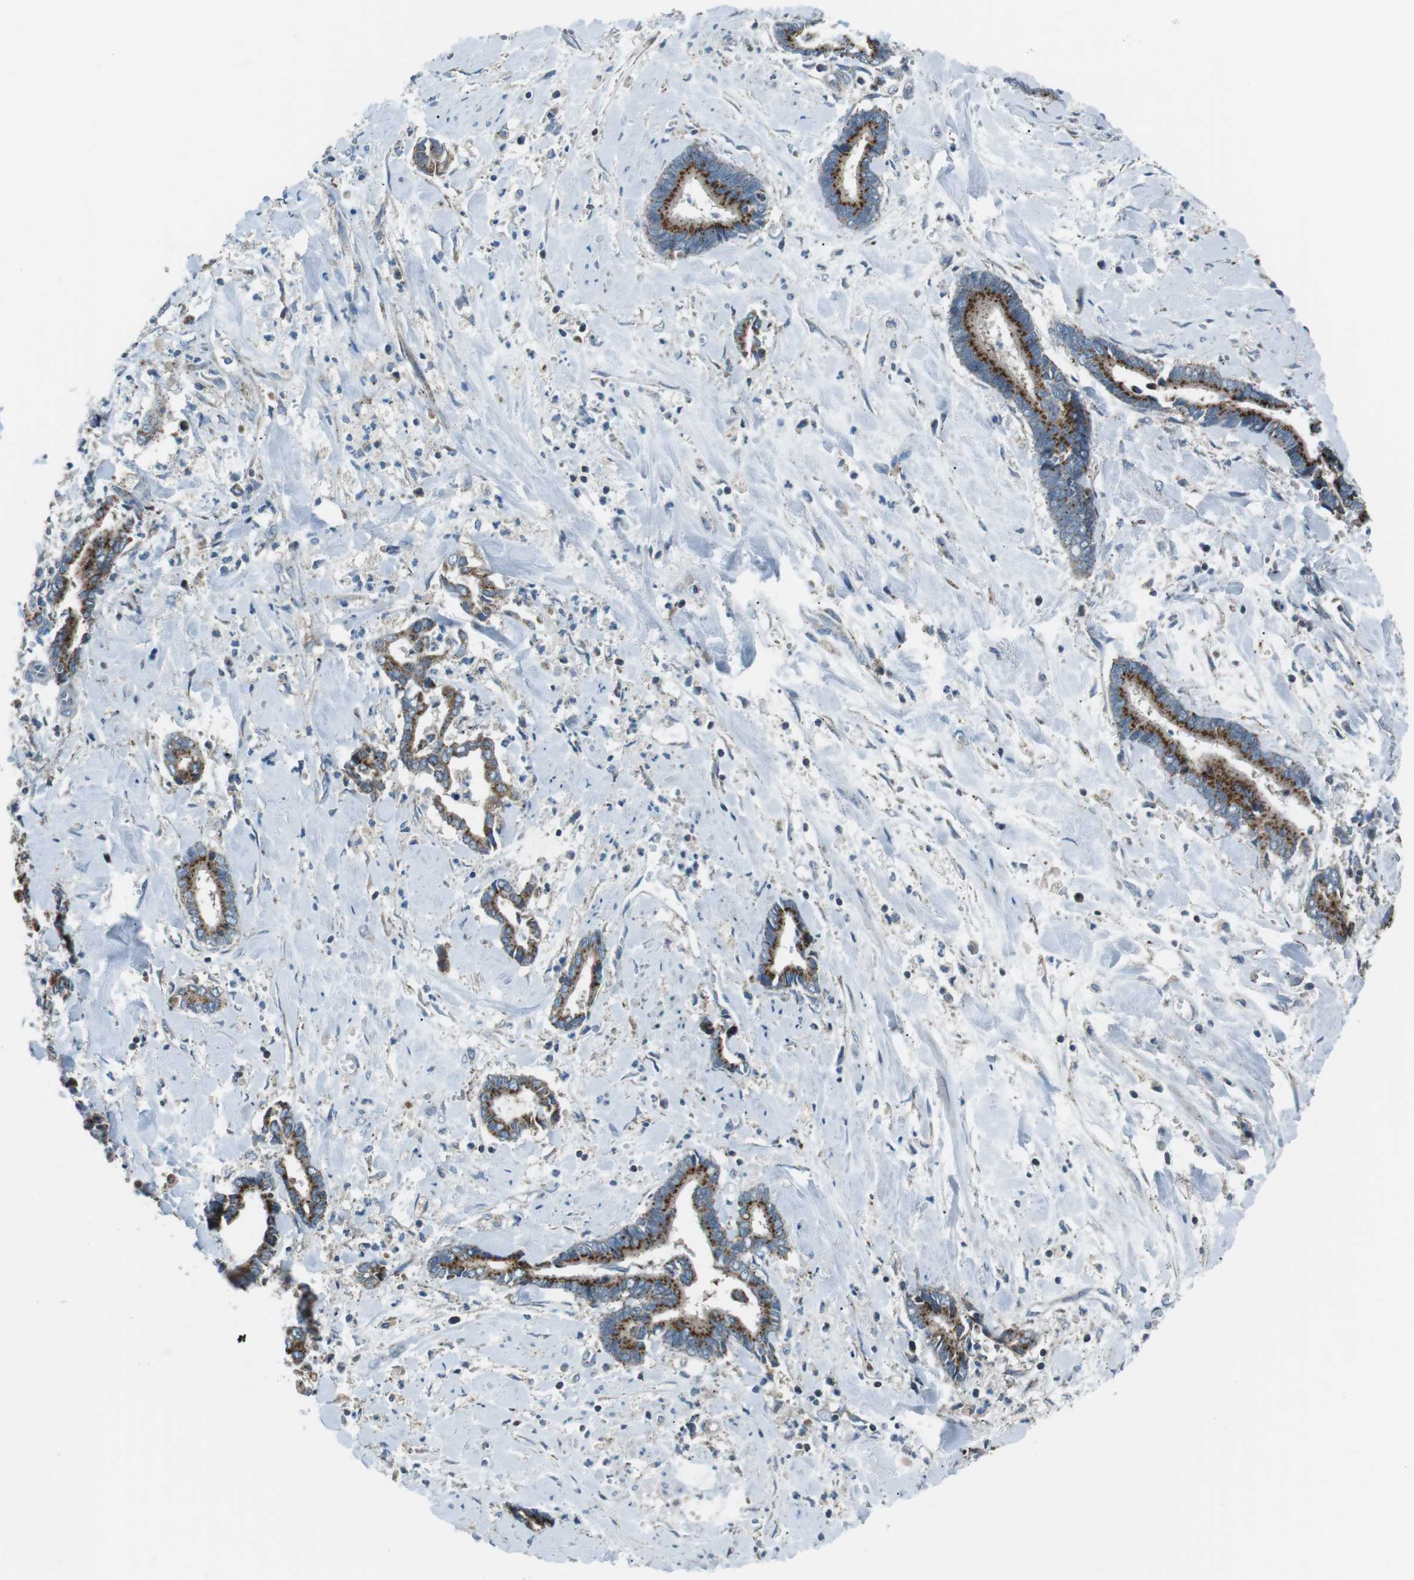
{"staining": {"intensity": "moderate", "quantity": ">75%", "location": "cytoplasmic/membranous"}, "tissue": "cervical cancer", "cell_type": "Tumor cells", "image_type": "cancer", "snomed": [{"axis": "morphology", "description": "Adenocarcinoma, NOS"}, {"axis": "topography", "description": "Cervix"}], "caption": "Approximately >75% of tumor cells in cervical cancer show moderate cytoplasmic/membranous protein staining as visualized by brown immunohistochemical staining.", "gene": "FAM3B", "patient": {"sex": "female", "age": 44}}